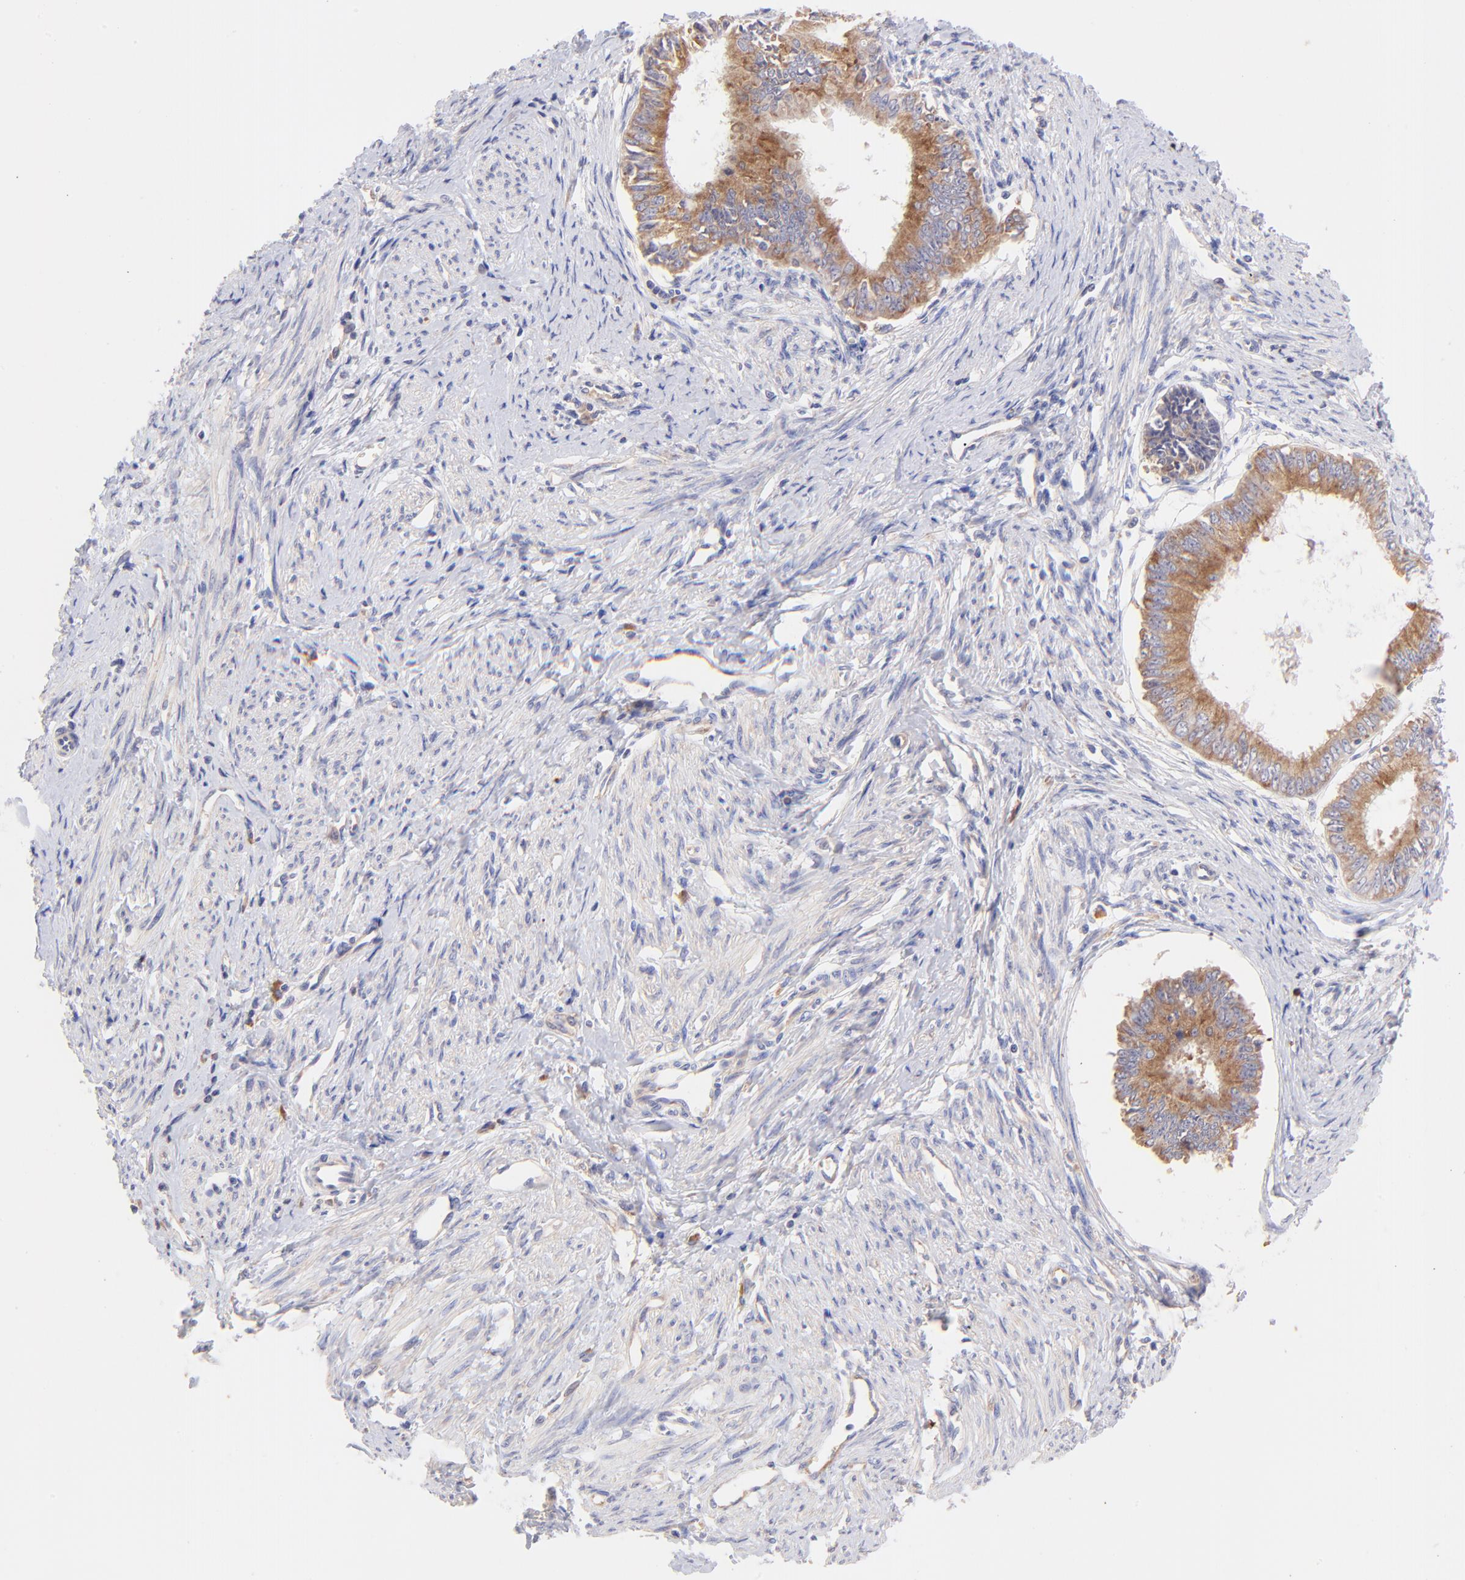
{"staining": {"intensity": "moderate", "quantity": ">75%", "location": "cytoplasmic/membranous"}, "tissue": "endometrial cancer", "cell_type": "Tumor cells", "image_type": "cancer", "snomed": [{"axis": "morphology", "description": "Adenocarcinoma, NOS"}, {"axis": "topography", "description": "Endometrium"}], "caption": "Endometrial cancer was stained to show a protein in brown. There is medium levels of moderate cytoplasmic/membranous expression in approximately >75% of tumor cells.", "gene": "RPL11", "patient": {"sex": "female", "age": 76}}